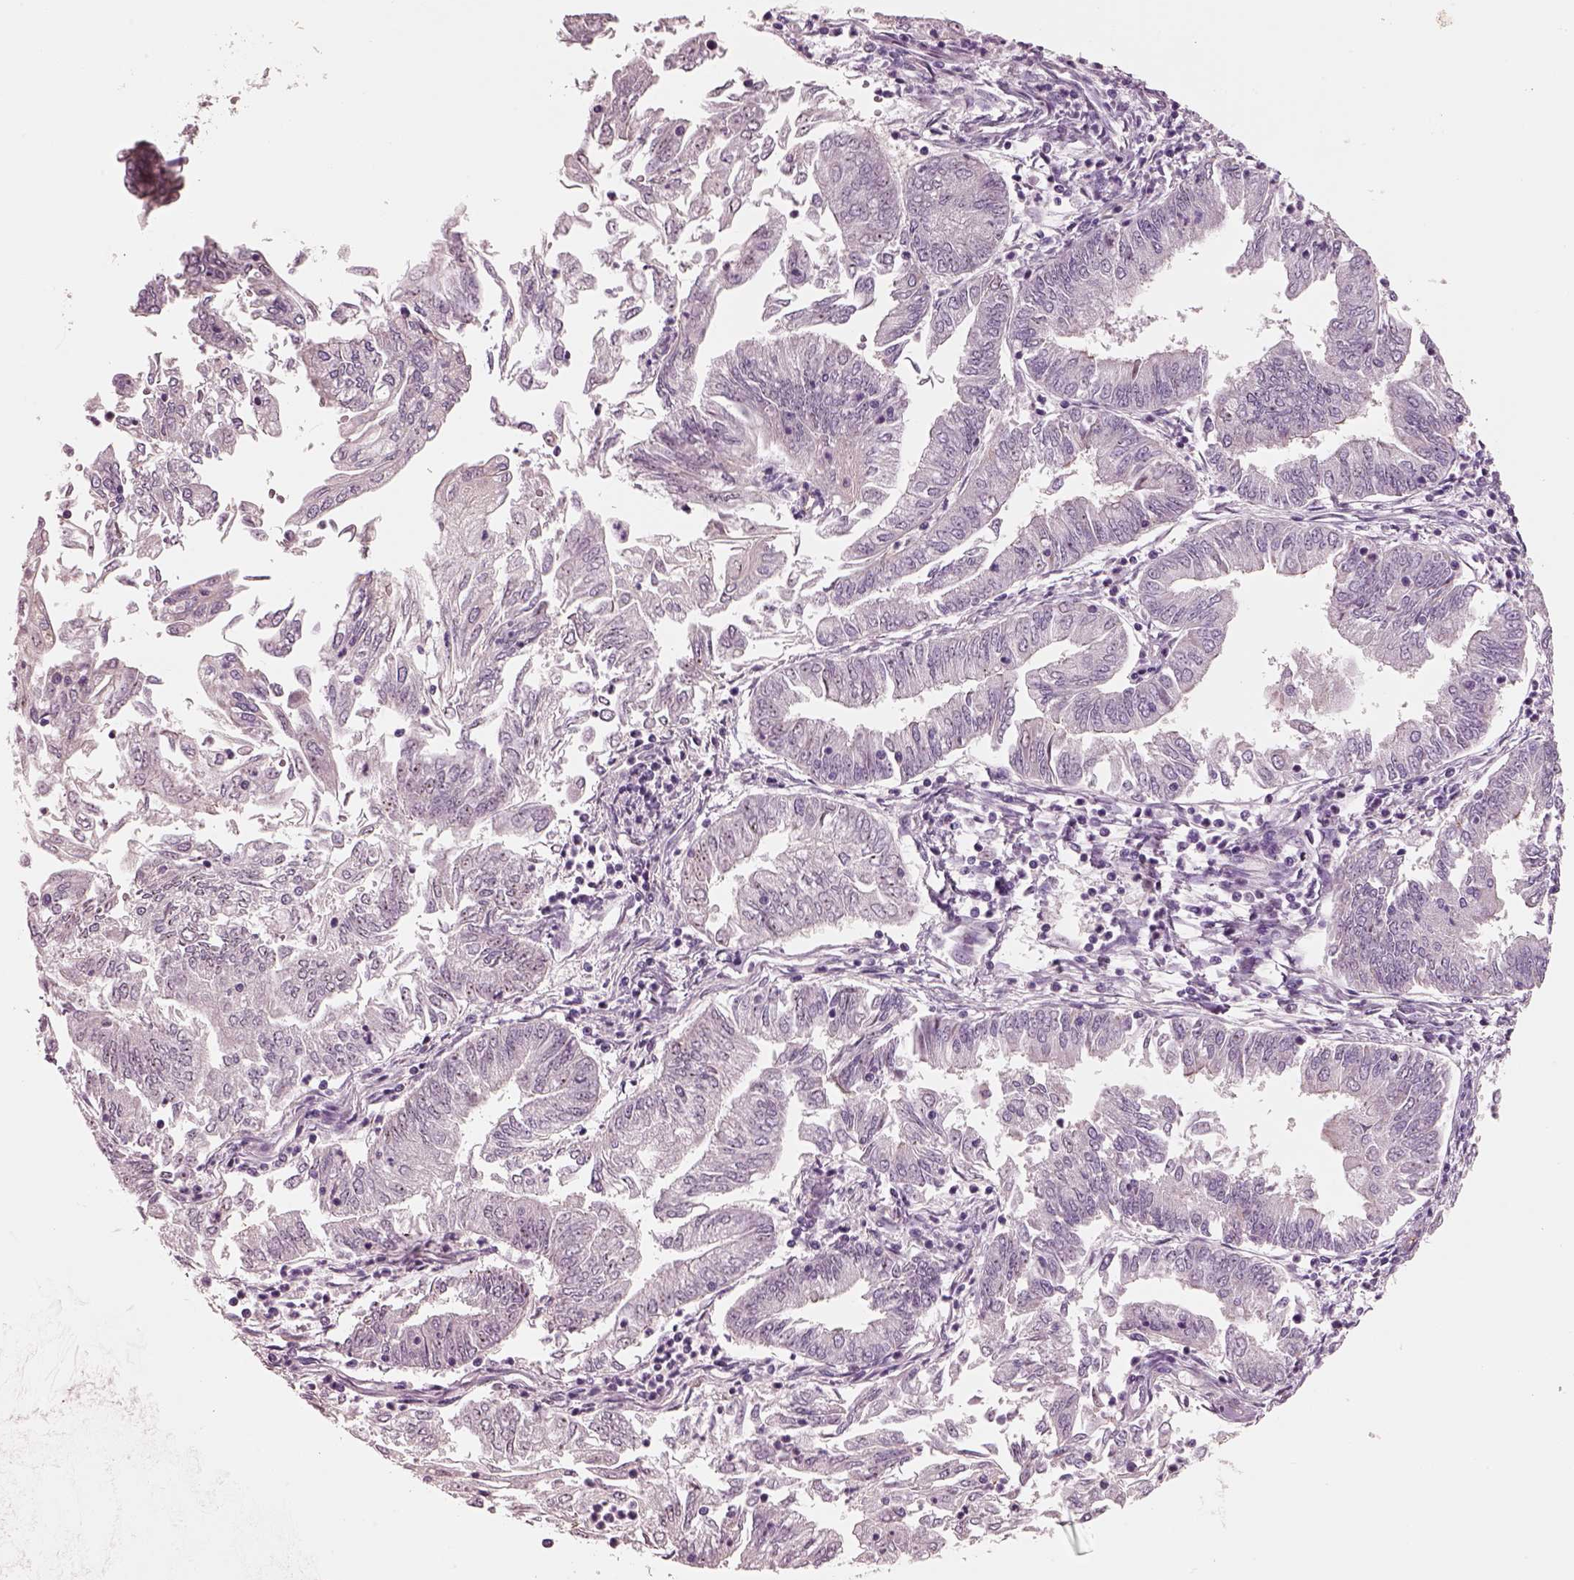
{"staining": {"intensity": "negative", "quantity": "none", "location": "none"}, "tissue": "endometrial cancer", "cell_type": "Tumor cells", "image_type": "cancer", "snomed": [{"axis": "morphology", "description": "Adenocarcinoma, NOS"}, {"axis": "topography", "description": "Endometrium"}], "caption": "A high-resolution photomicrograph shows immunohistochemistry staining of endometrial cancer (adenocarcinoma), which reveals no significant positivity in tumor cells.", "gene": "IGLL1", "patient": {"sex": "female", "age": 55}}